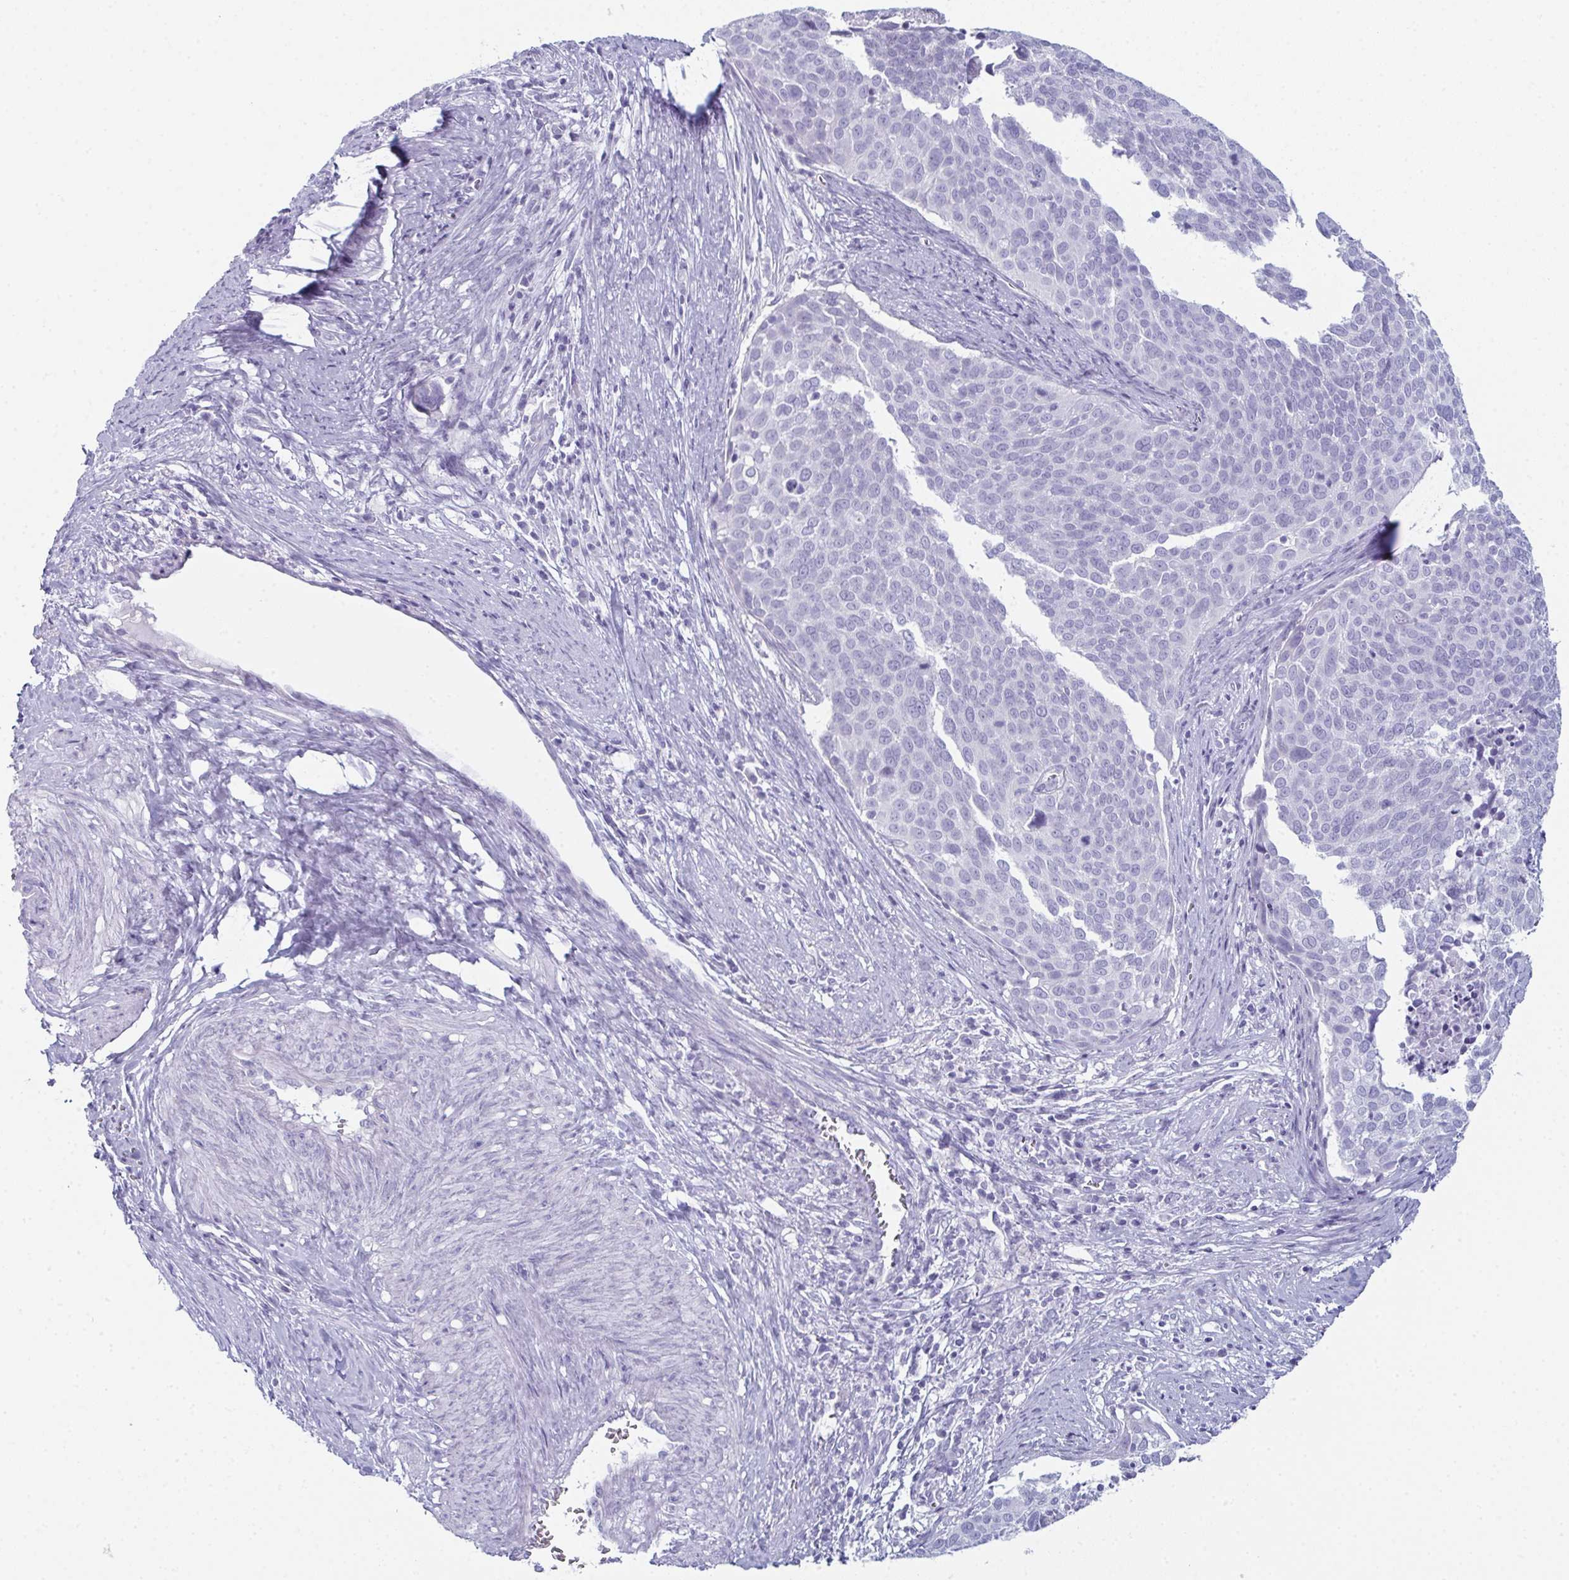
{"staining": {"intensity": "negative", "quantity": "none", "location": "none"}, "tissue": "cervical cancer", "cell_type": "Tumor cells", "image_type": "cancer", "snomed": [{"axis": "morphology", "description": "Squamous cell carcinoma, NOS"}, {"axis": "topography", "description": "Cervix"}], "caption": "DAB (3,3'-diaminobenzidine) immunohistochemical staining of squamous cell carcinoma (cervical) shows no significant positivity in tumor cells. The staining is performed using DAB (3,3'-diaminobenzidine) brown chromogen with nuclei counter-stained in using hematoxylin.", "gene": "ENKUR", "patient": {"sex": "female", "age": 39}}